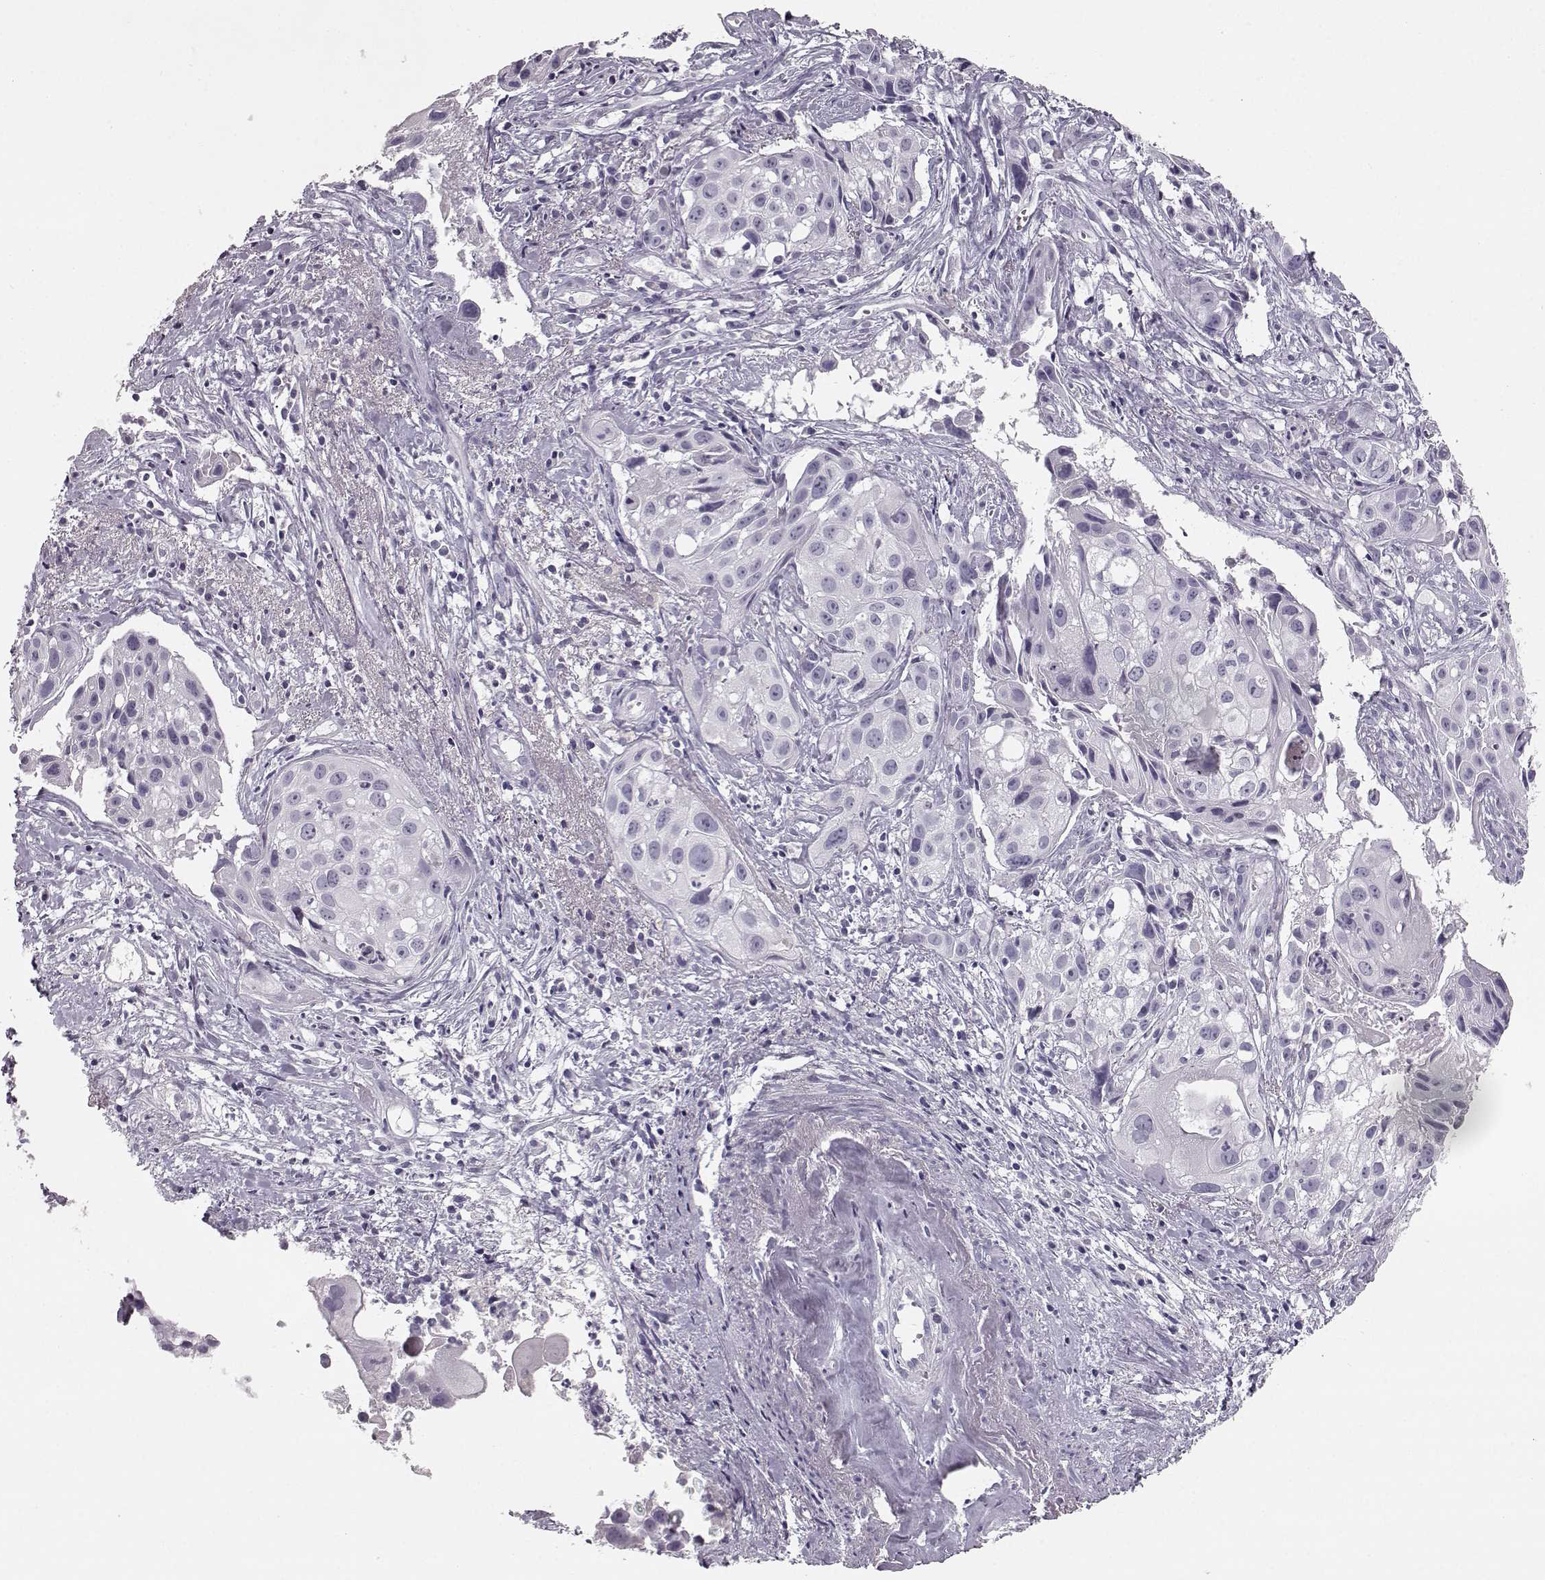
{"staining": {"intensity": "negative", "quantity": "none", "location": "none"}, "tissue": "cervical cancer", "cell_type": "Tumor cells", "image_type": "cancer", "snomed": [{"axis": "morphology", "description": "Squamous cell carcinoma, NOS"}, {"axis": "topography", "description": "Cervix"}], "caption": "This is a photomicrograph of immunohistochemistry staining of cervical cancer, which shows no staining in tumor cells.", "gene": "KIAA0319", "patient": {"sex": "female", "age": 53}}